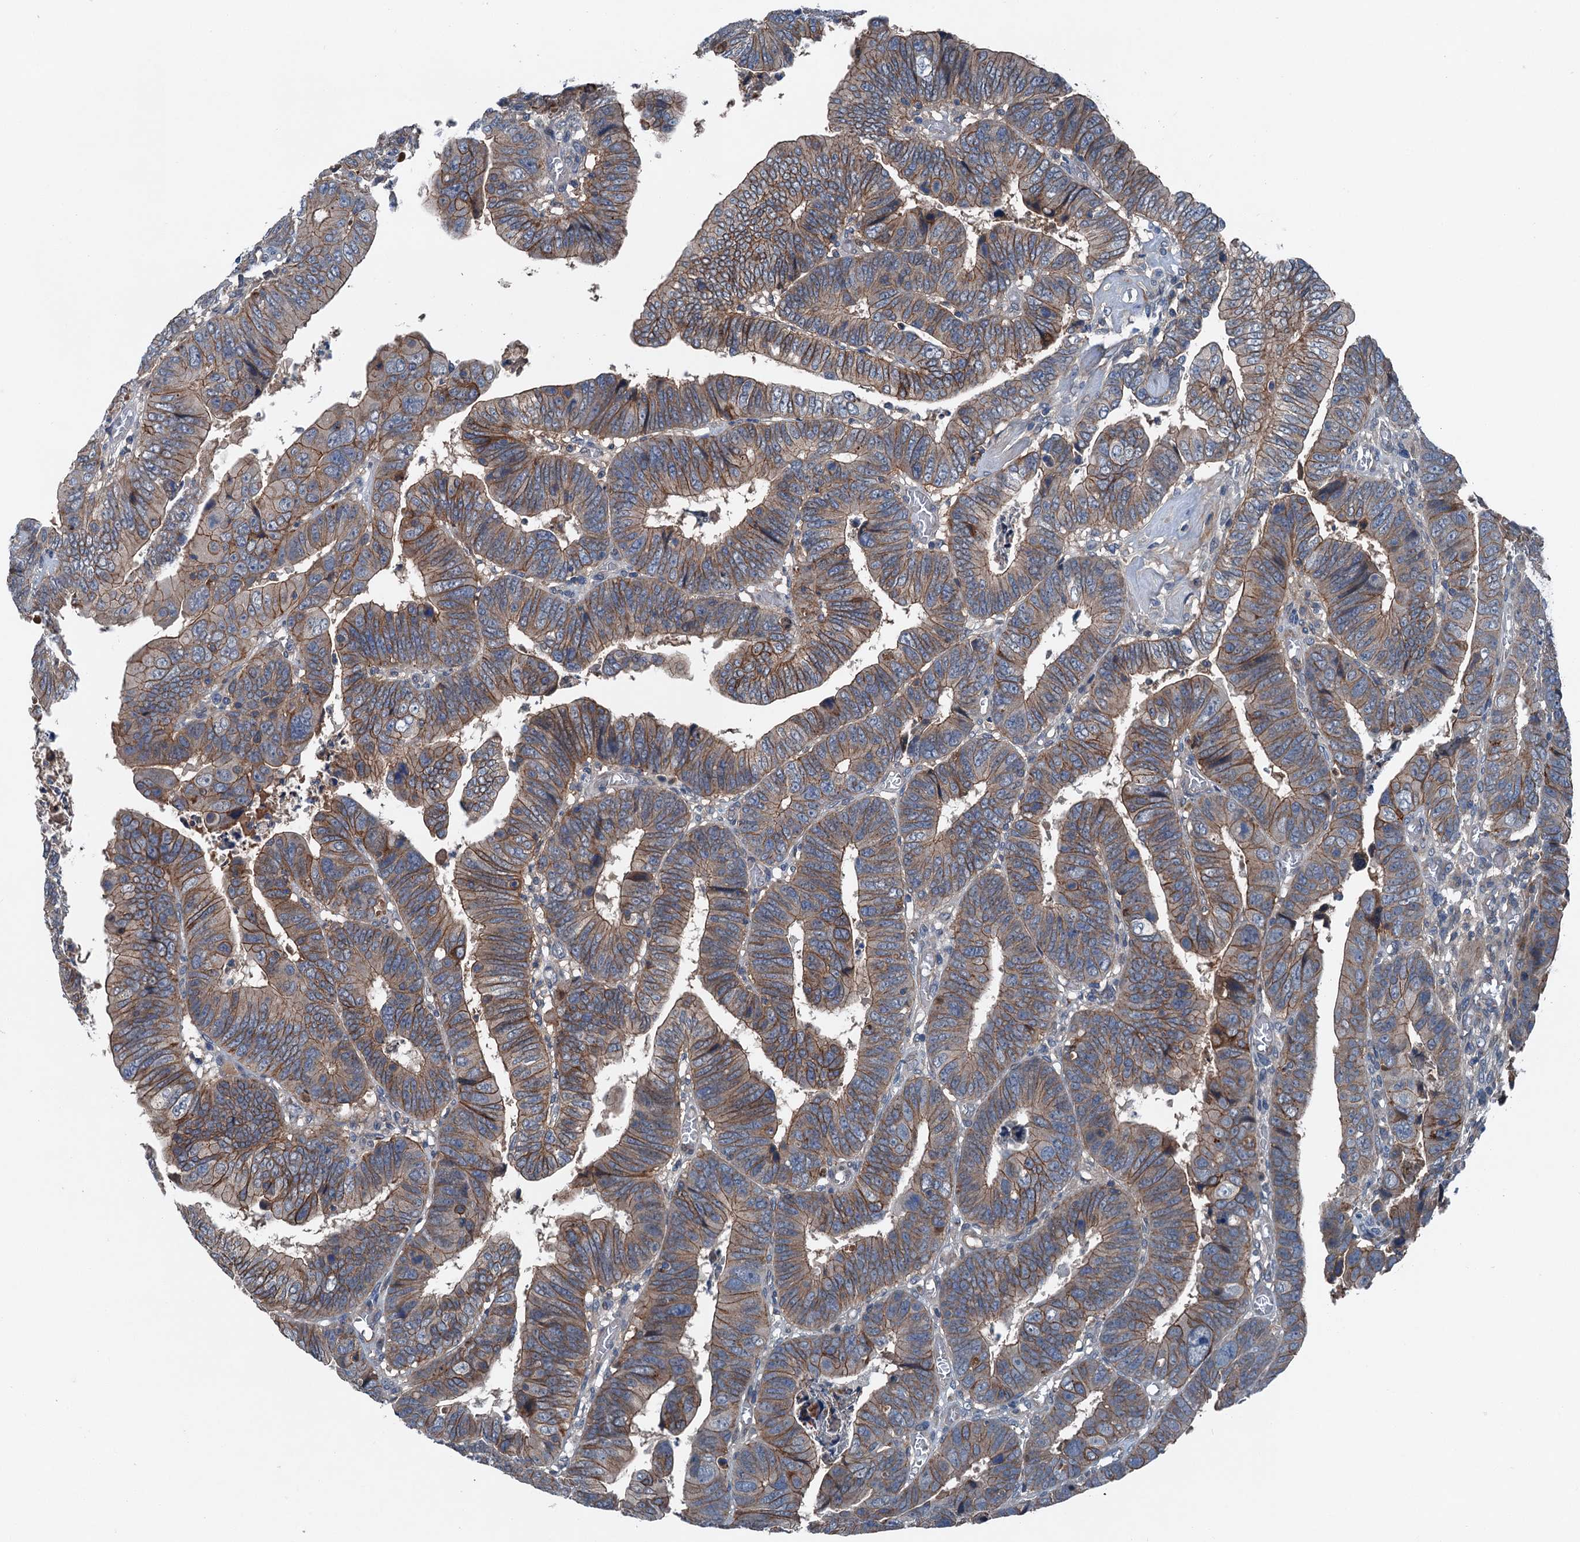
{"staining": {"intensity": "moderate", "quantity": ">75%", "location": "cytoplasmic/membranous"}, "tissue": "colorectal cancer", "cell_type": "Tumor cells", "image_type": "cancer", "snomed": [{"axis": "morphology", "description": "Normal tissue, NOS"}, {"axis": "morphology", "description": "Adenocarcinoma, NOS"}, {"axis": "topography", "description": "Rectum"}], "caption": "Protein staining of colorectal cancer tissue exhibits moderate cytoplasmic/membranous positivity in approximately >75% of tumor cells.", "gene": "SLC2A10", "patient": {"sex": "female", "age": 65}}